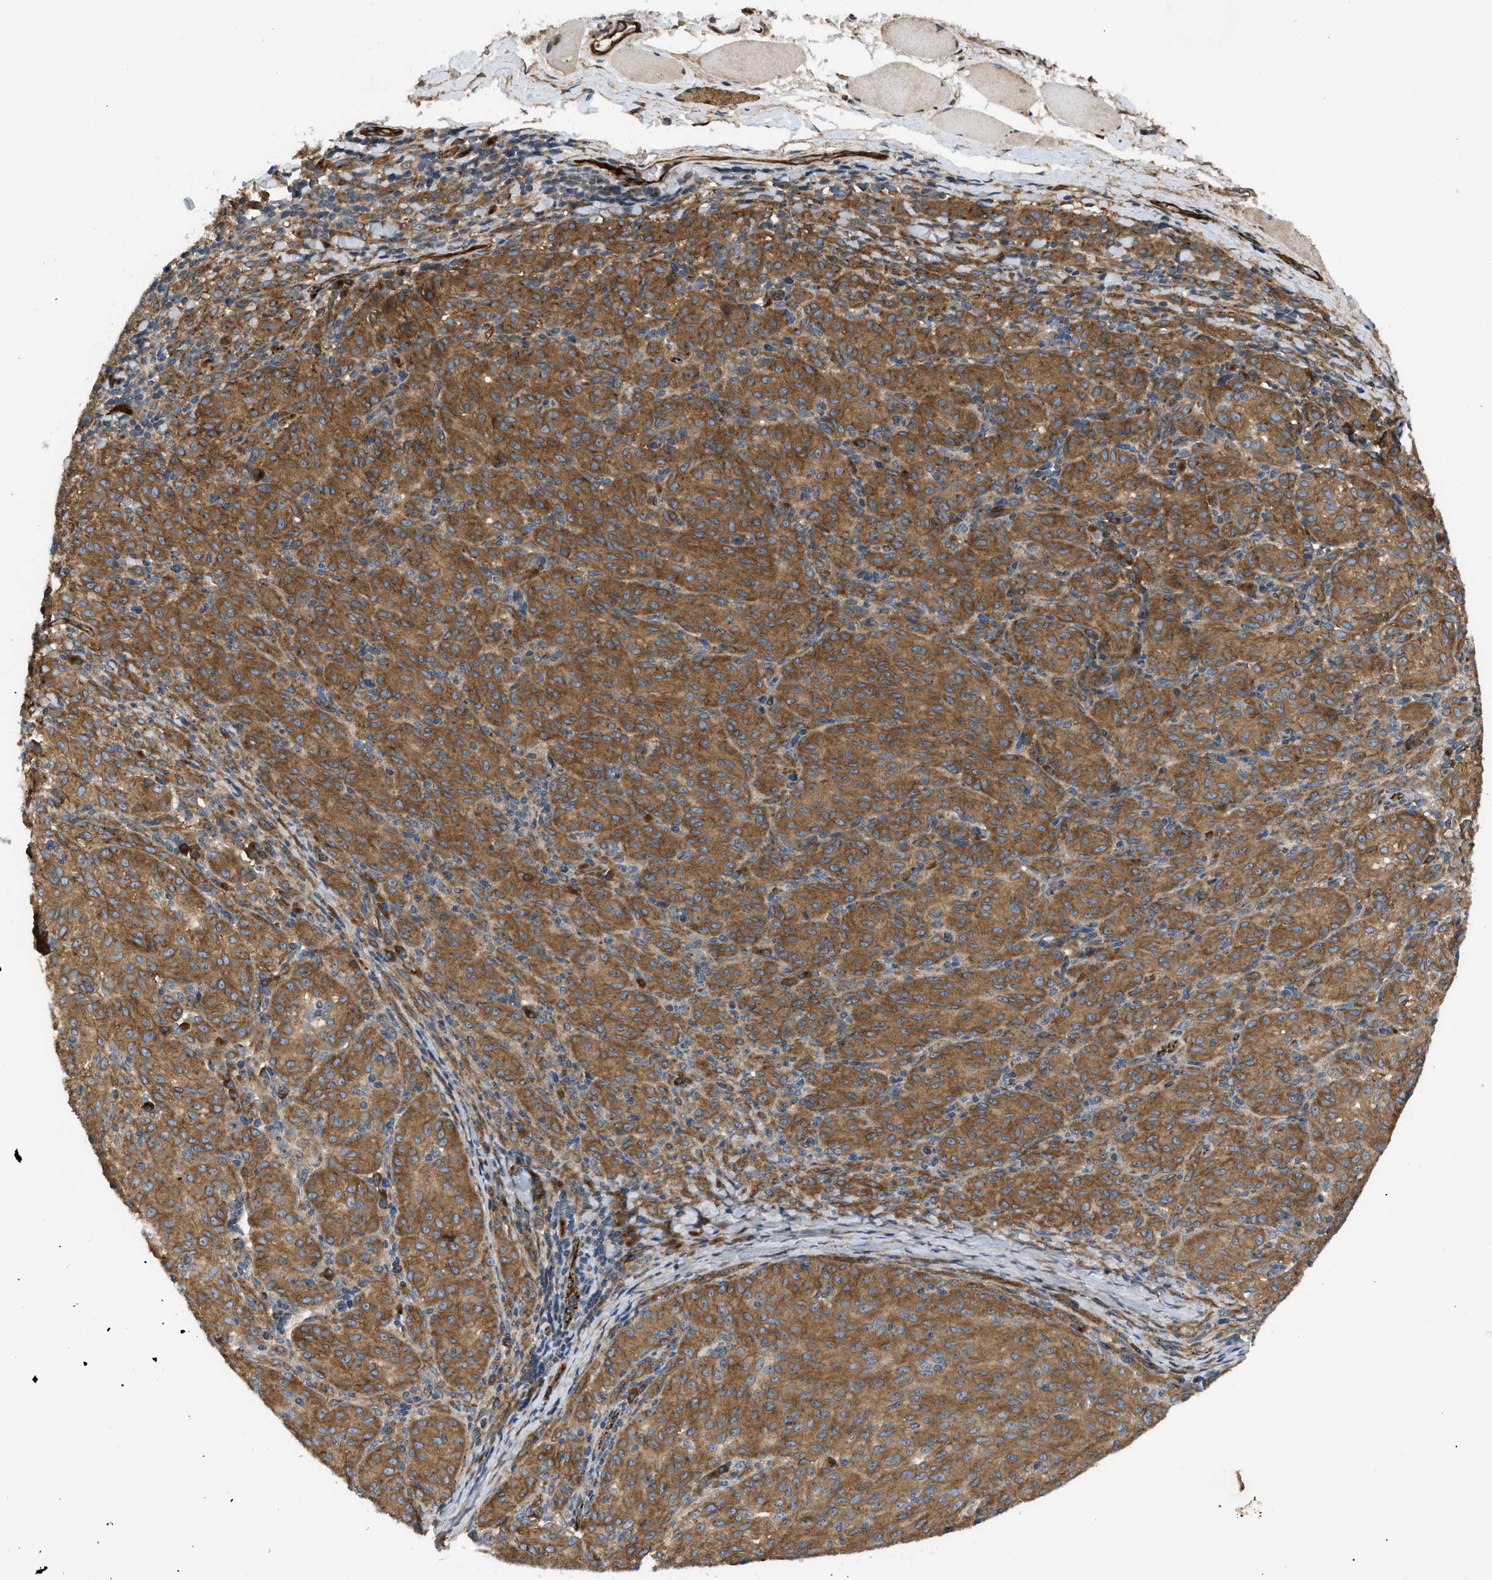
{"staining": {"intensity": "strong", "quantity": ">75%", "location": "cytoplasmic/membranous"}, "tissue": "melanoma", "cell_type": "Tumor cells", "image_type": "cancer", "snomed": [{"axis": "morphology", "description": "Malignant melanoma, NOS"}, {"axis": "topography", "description": "Skin"}], "caption": "Tumor cells show strong cytoplasmic/membranous positivity in approximately >75% of cells in melanoma.", "gene": "LYSMD3", "patient": {"sex": "female", "age": 72}}